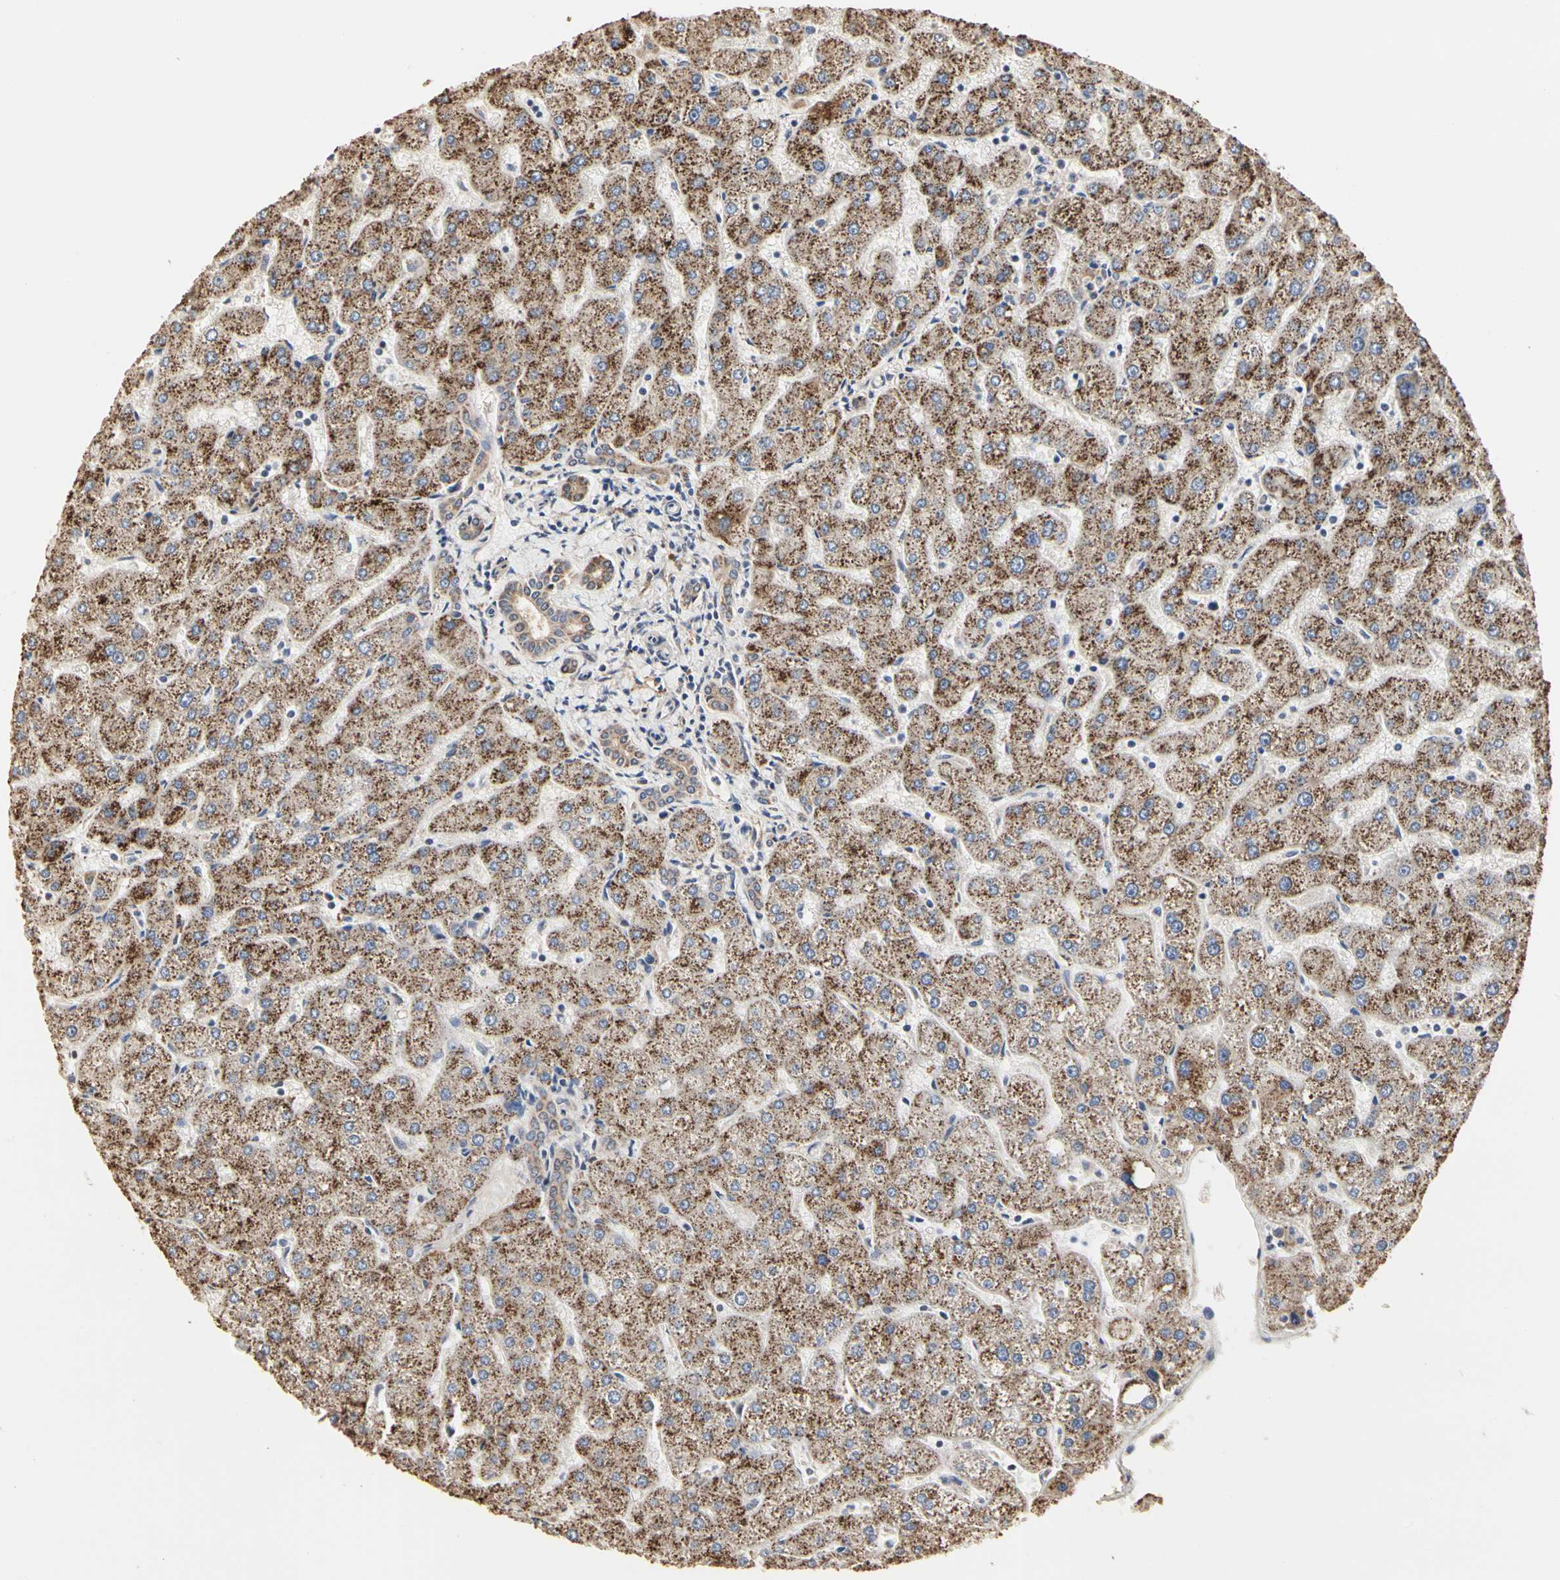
{"staining": {"intensity": "moderate", "quantity": ">75%", "location": "cytoplasmic/membranous"}, "tissue": "liver", "cell_type": "Cholangiocytes", "image_type": "normal", "snomed": [{"axis": "morphology", "description": "Normal tissue, NOS"}, {"axis": "topography", "description": "Liver"}], "caption": "Brown immunohistochemical staining in unremarkable human liver shows moderate cytoplasmic/membranous staining in approximately >75% of cholangiocytes.", "gene": "TAOK1", "patient": {"sex": "male", "age": 67}}